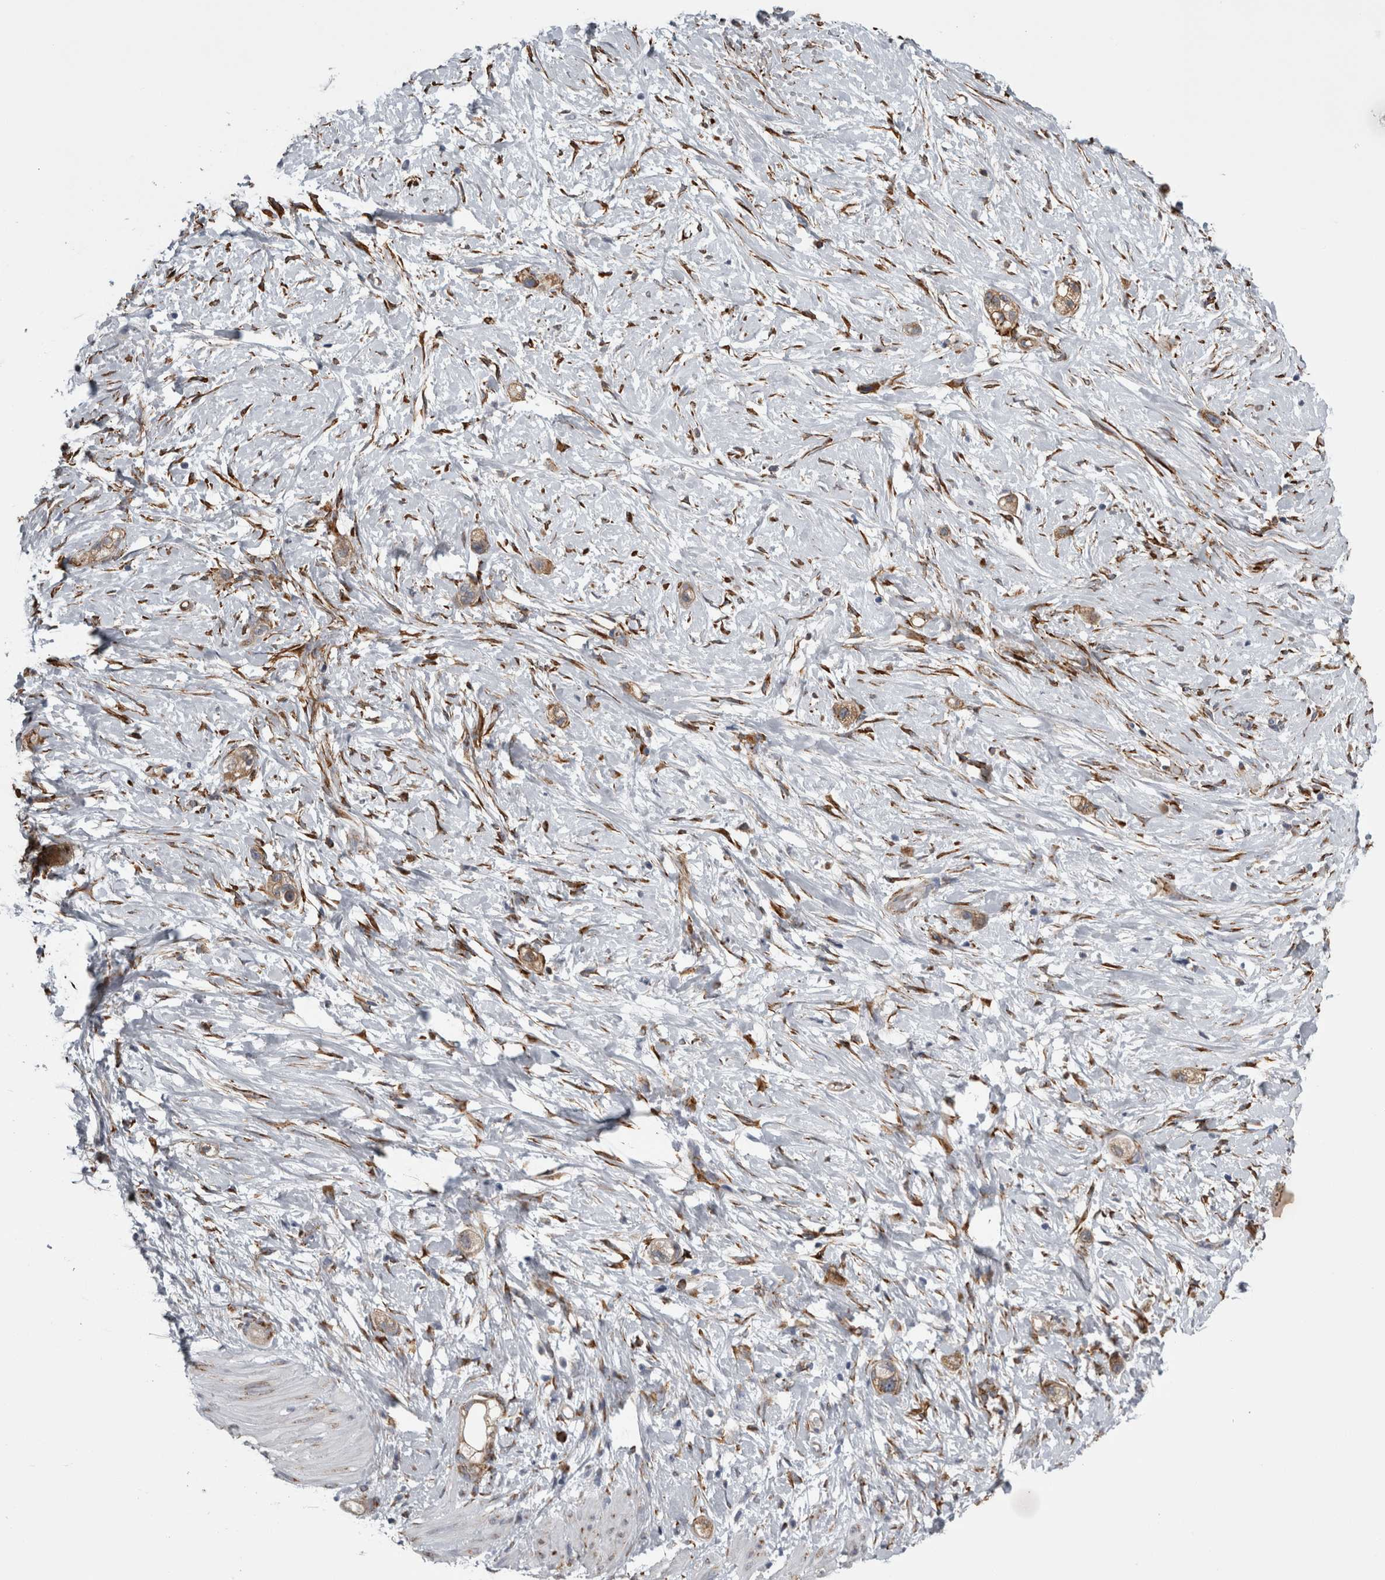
{"staining": {"intensity": "weak", "quantity": ">75%", "location": "cytoplasmic/membranous"}, "tissue": "stomach cancer", "cell_type": "Tumor cells", "image_type": "cancer", "snomed": [{"axis": "morphology", "description": "Adenocarcinoma, NOS"}, {"axis": "topography", "description": "Stomach"}, {"axis": "topography", "description": "Stomach, lower"}], "caption": "Weak cytoplasmic/membranous protein positivity is identified in approximately >75% of tumor cells in adenocarcinoma (stomach).", "gene": "FHIP2B", "patient": {"sex": "female", "age": 48}}